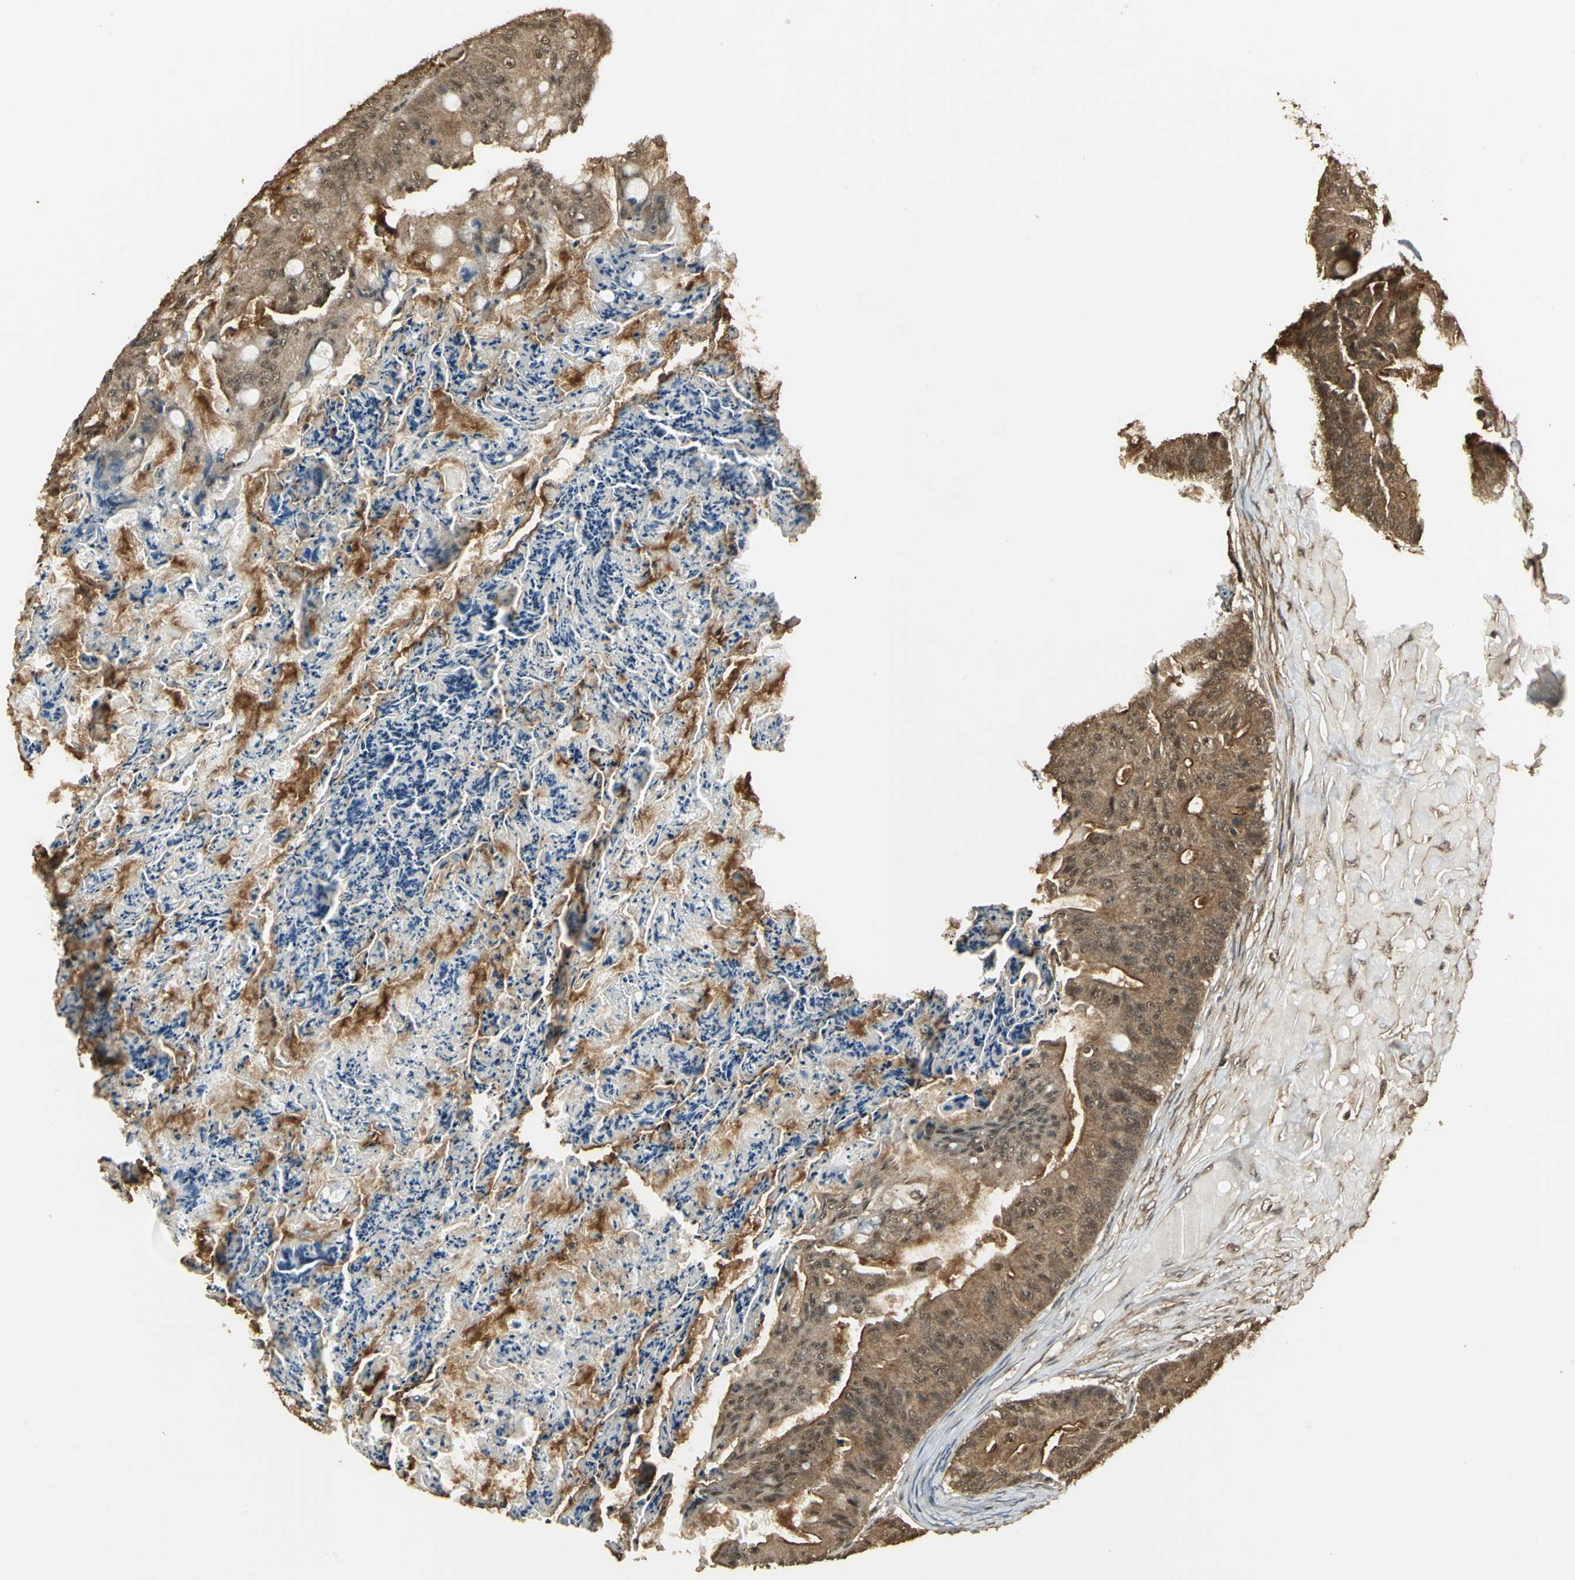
{"staining": {"intensity": "moderate", "quantity": ">75%", "location": "cytoplasmic/membranous"}, "tissue": "ovarian cancer", "cell_type": "Tumor cells", "image_type": "cancer", "snomed": [{"axis": "morphology", "description": "Cystadenocarcinoma, mucinous, NOS"}, {"axis": "topography", "description": "Ovary"}], "caption": "This is an image of immunohistochemistry staining of mucinous cystadenocarcinoma (ovarian), which shows moderate expression in the cytoplasmic/membranous of tumor cells.", "gene": "UCHL5", "patient": {"sex": "female", "age": 36}}